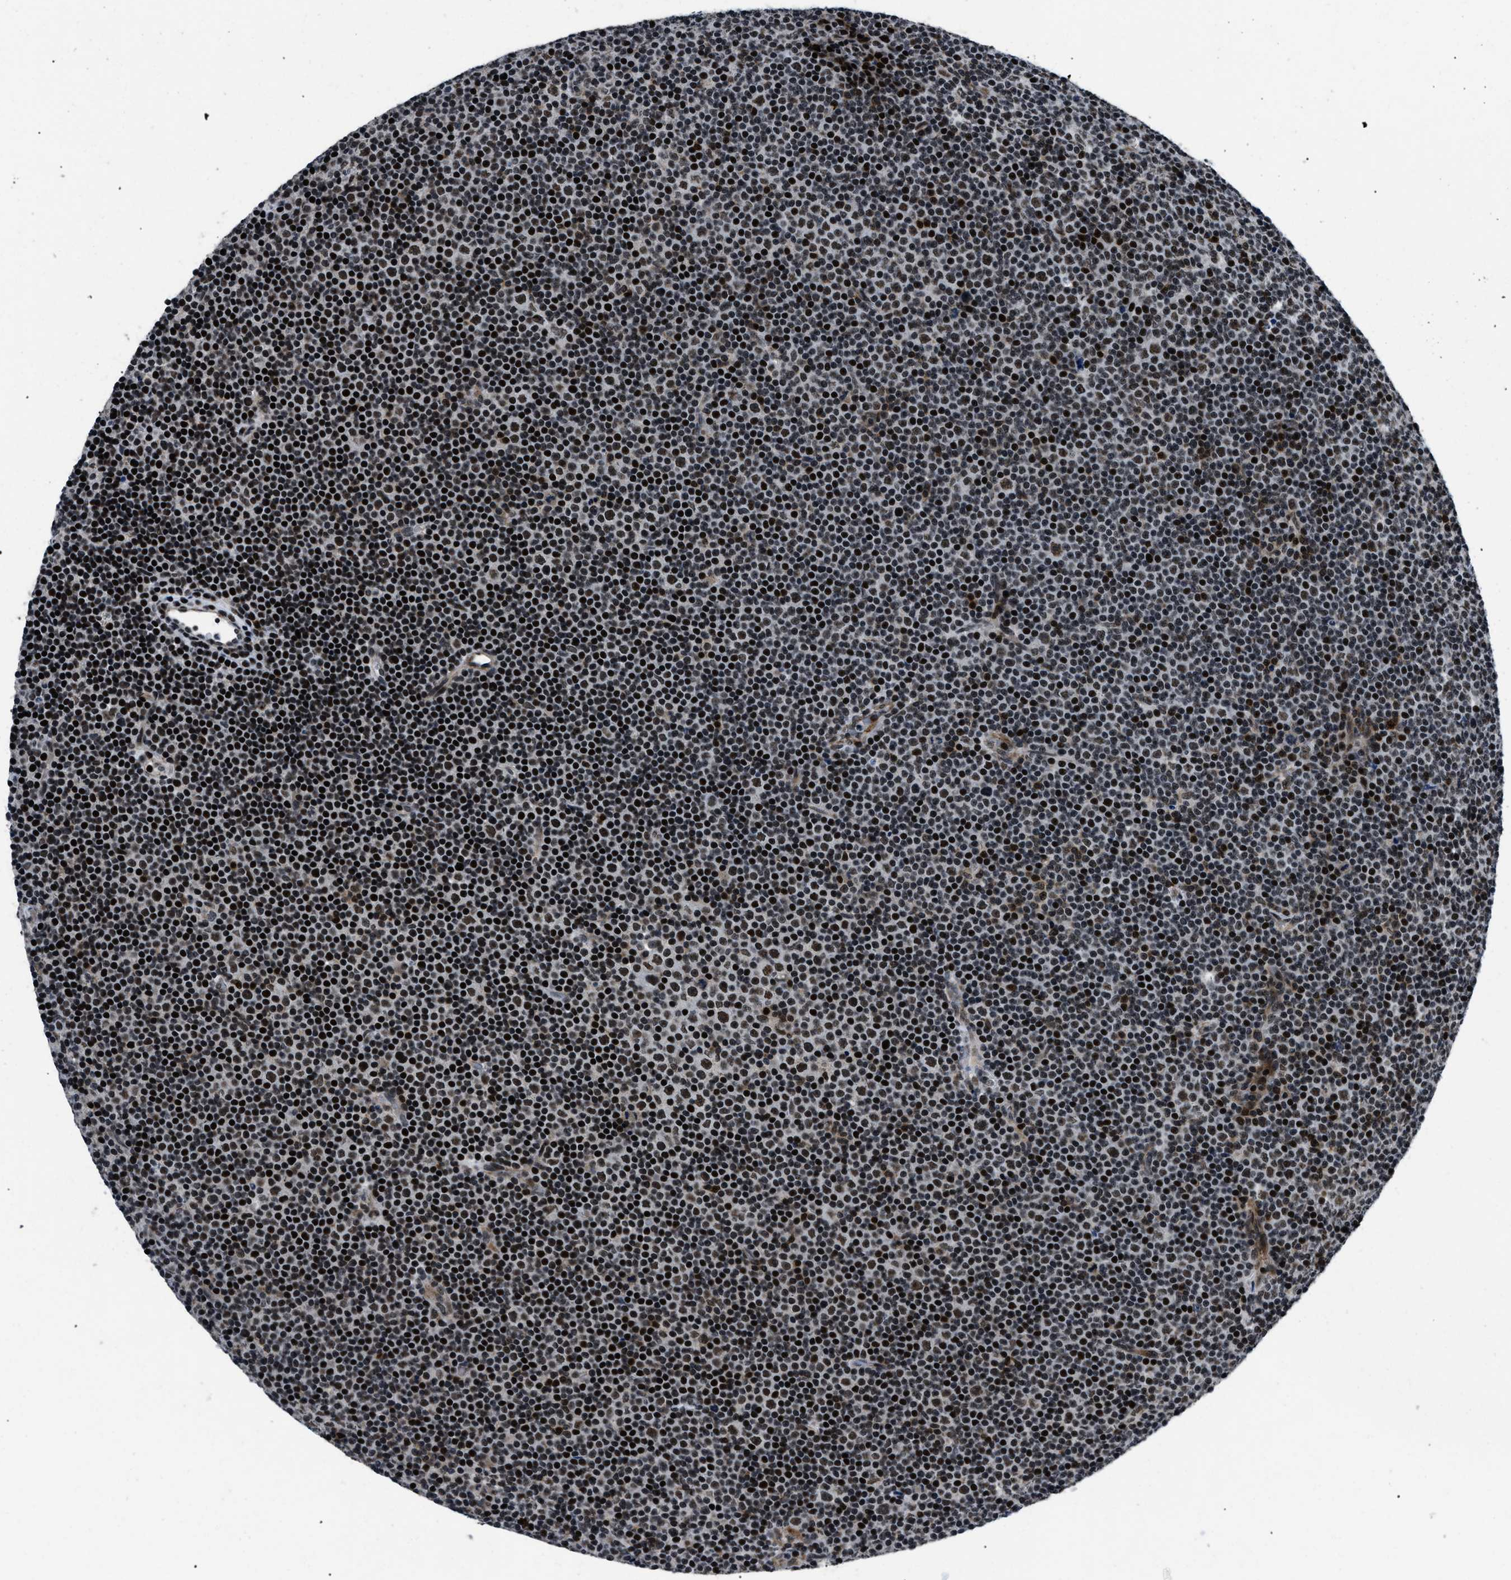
{"staining": {"intensity": "strong", "quantity": ">75%", "location": "nuclear"}, "tissue": "lymphoma", "cell_type": "Tumor cells", "image_type": "cancer", "snomed": [{"axis": "morphology", "description": "Malignant lymphoma, non-Hodgkin's type, Low grade"}, {"axis": "topography", "description": "Lymph node"}], "caption": "Protein analysis of lymphoma tissue reveals strong nuclear expression in approximately >75% of tumor cells.", "gene": "SMARCB1", "patient": {"sex": "female", "age": 67}}